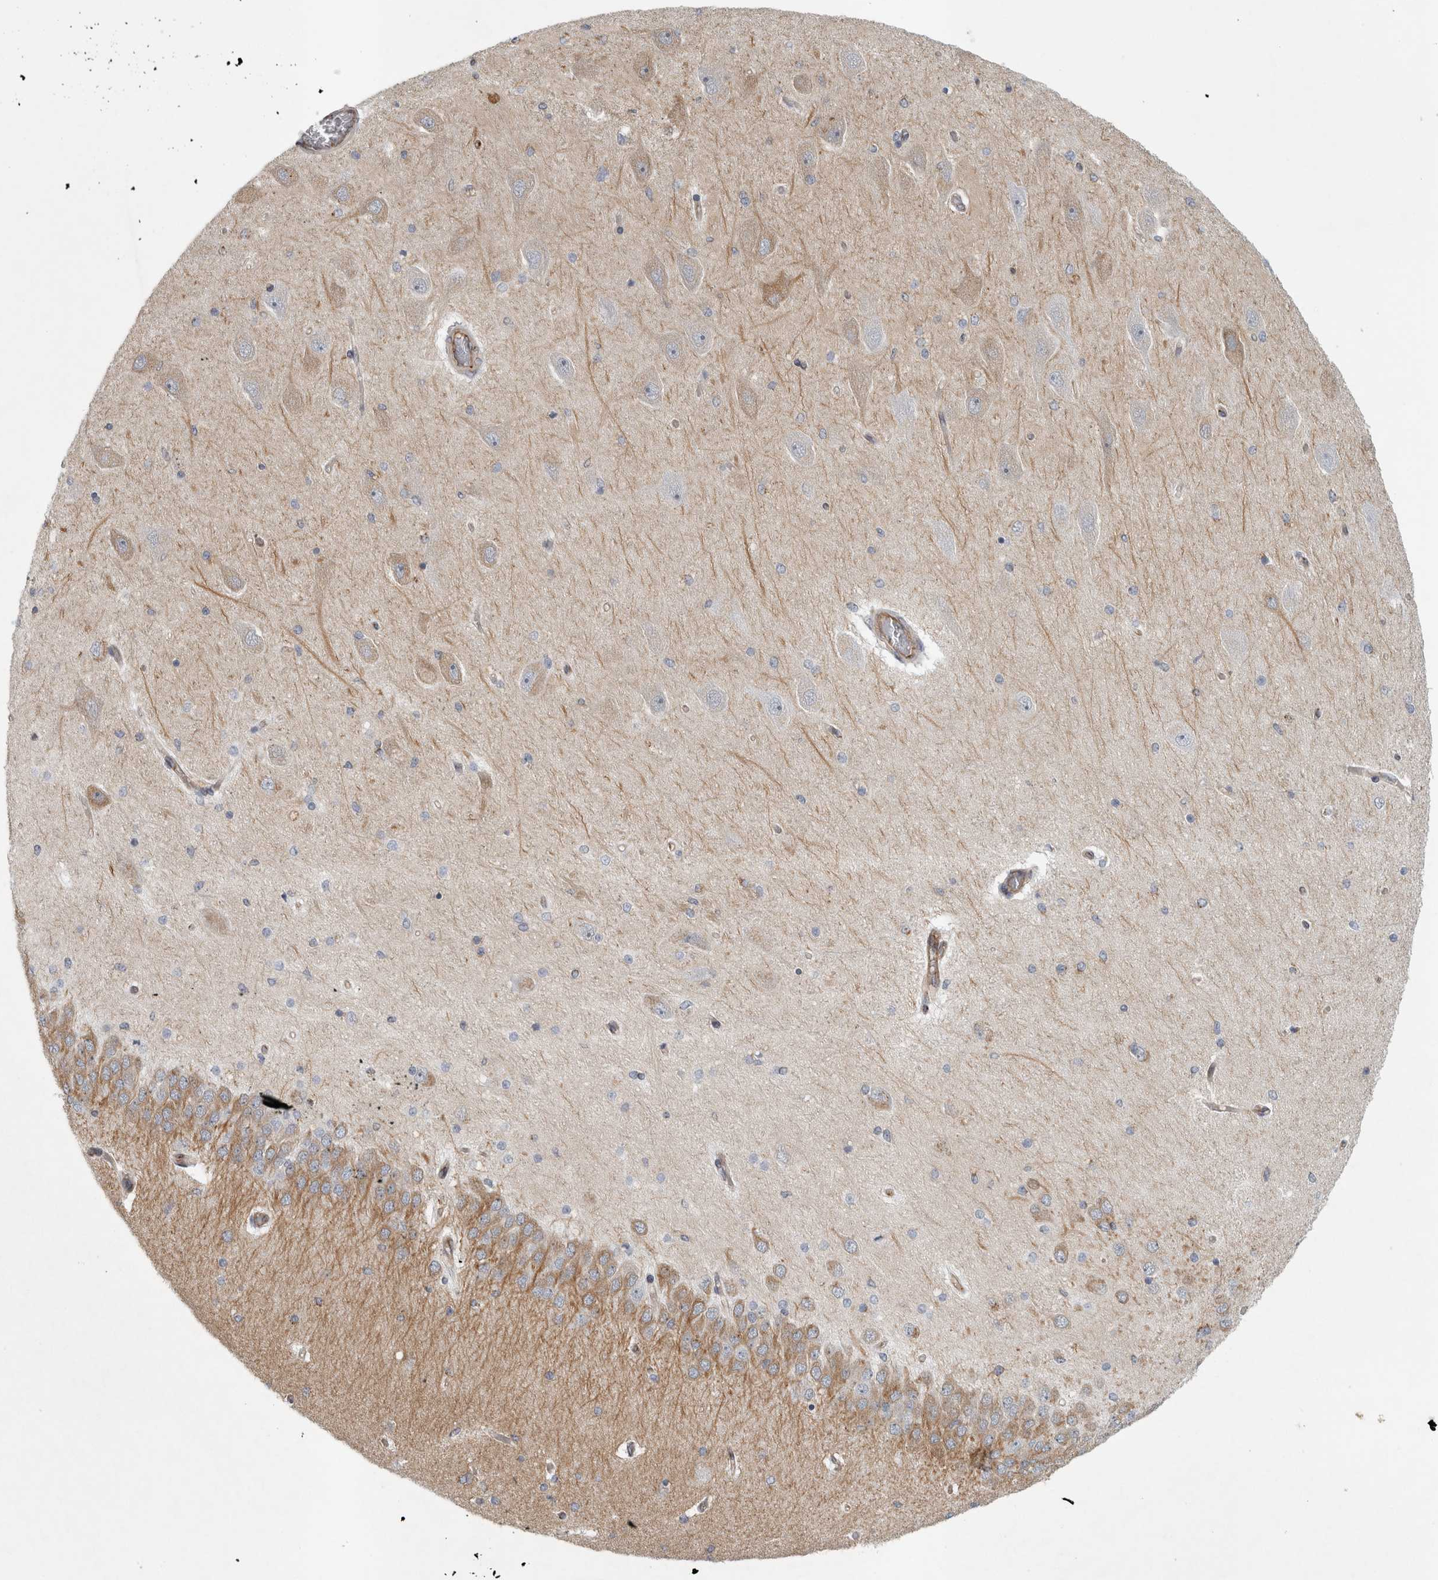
{"staining": {"intensity": "weak", "quantity": "<25%", "location": "cytoplasmic/membranous"}, "tissue": "hippocampus", "cell_type": "Glial cells", "image_type": "normal", "snomed": [{"axis": "morphology", "description": "Normal tissue, NOS"}, {"axis": "topography", "description": "Hippocampus"}], "caption": "The immunohistochemistry (IHC) micrograph has no significant expression in glial cells of hippocampus. (Immunohistochemistry (ihc), brightfield microscopy, high magnification).", "gene": "PEX6", "patient": {"sex": "female", "age": 54}}